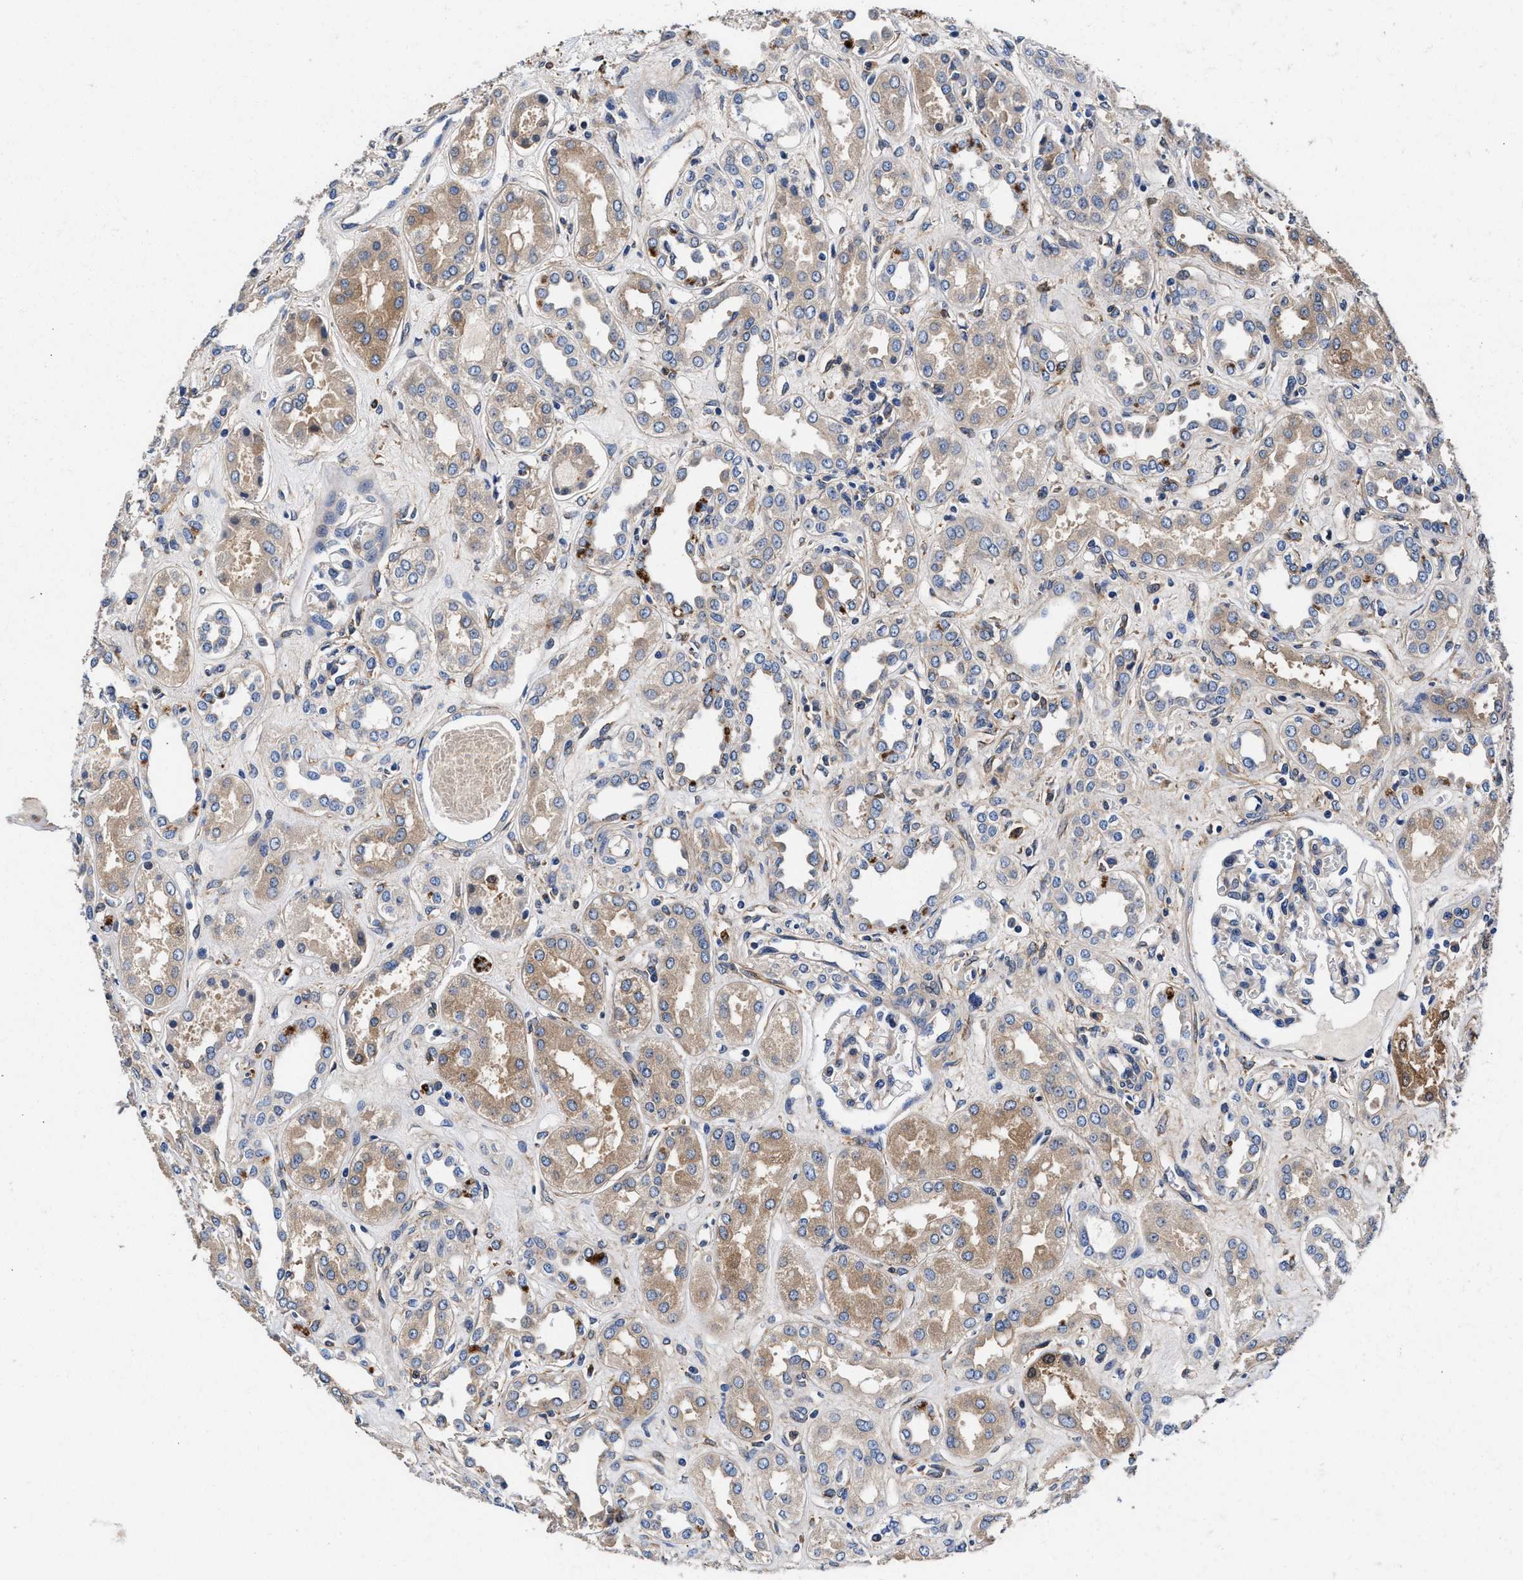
{"staining": {"intensity": "moderate", "quantity": "<25%", "location": "cytoplasmic/membranous"}, "tissue": "kidney", "cell_type": "Cells in glomeruli", "image_type": "normal", "snomed": [{"axis": "morphology", "description": "Normal tissue, NOS"}, {"axis": "topography", "description": "Kidney"}], "caption": "Moderate cytoplasmic/membranous positivity is seen in approximately <25% of cells in glomeruli in unremarkable kidney. (DAB (3,3'-diaminobenzidine) IHC with brightfield microscopy, high magnification).", "gene": "SH3GL1", "patient": {"sex": "male", "age": 59}}